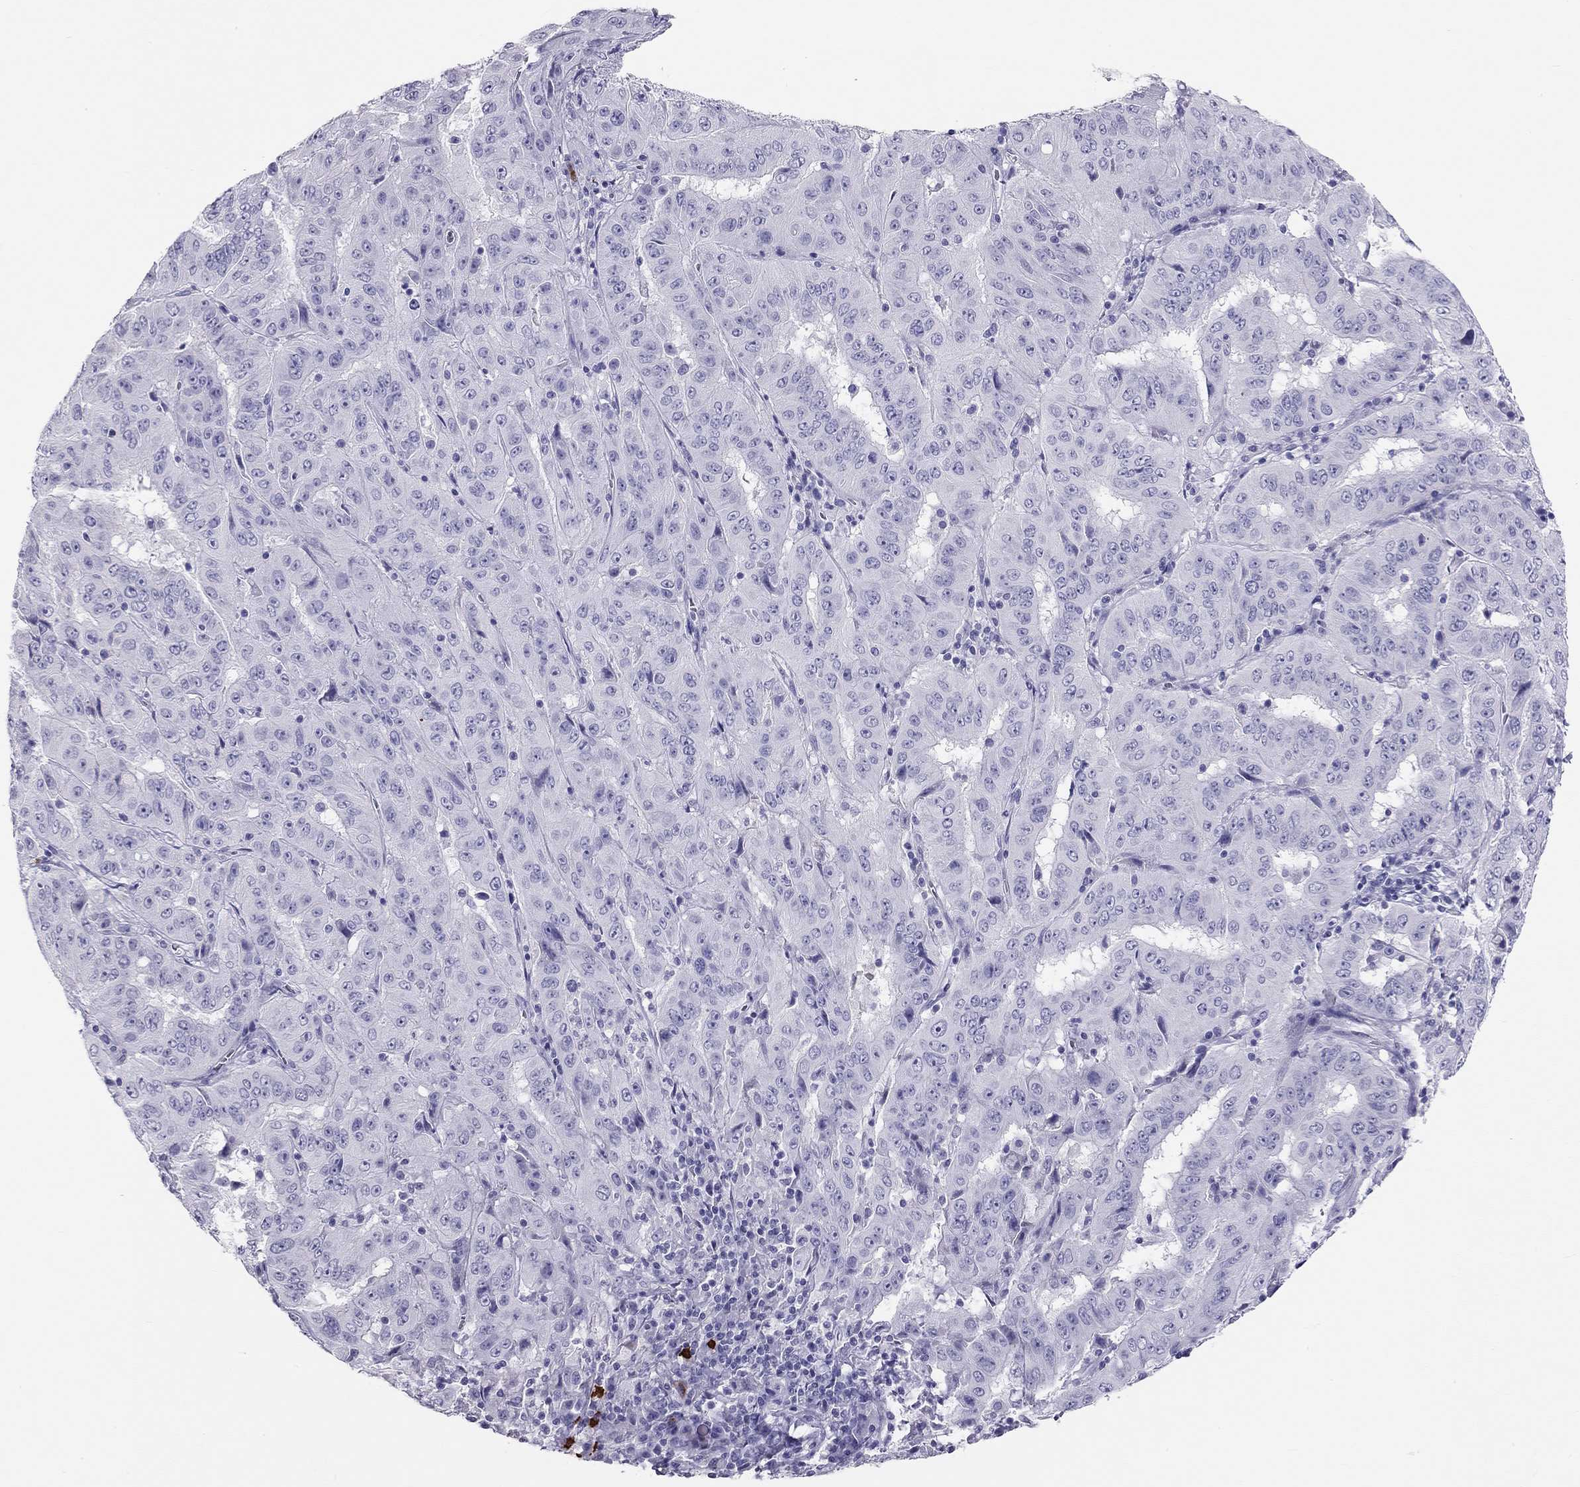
{"staining": {"intensity": "negative", "quantity": "none", "location": "none"}, "tissue": "pancreatic cancer", "cell_type": "Tumor cells", "image_type": "cancer", "snomed": [{"axis": "morphology", "description": "Adenocarcinoma, NOS"}, {"axis": "topography", "description": "Pancreas"}], "caption": "Human pancreatic cancer (adenocarcinoma) stained for a protein using IHC demonstrates no expression in tumor cells.", "gene": "KLRG1", "patient": {"sex": "male", "age": 63}}